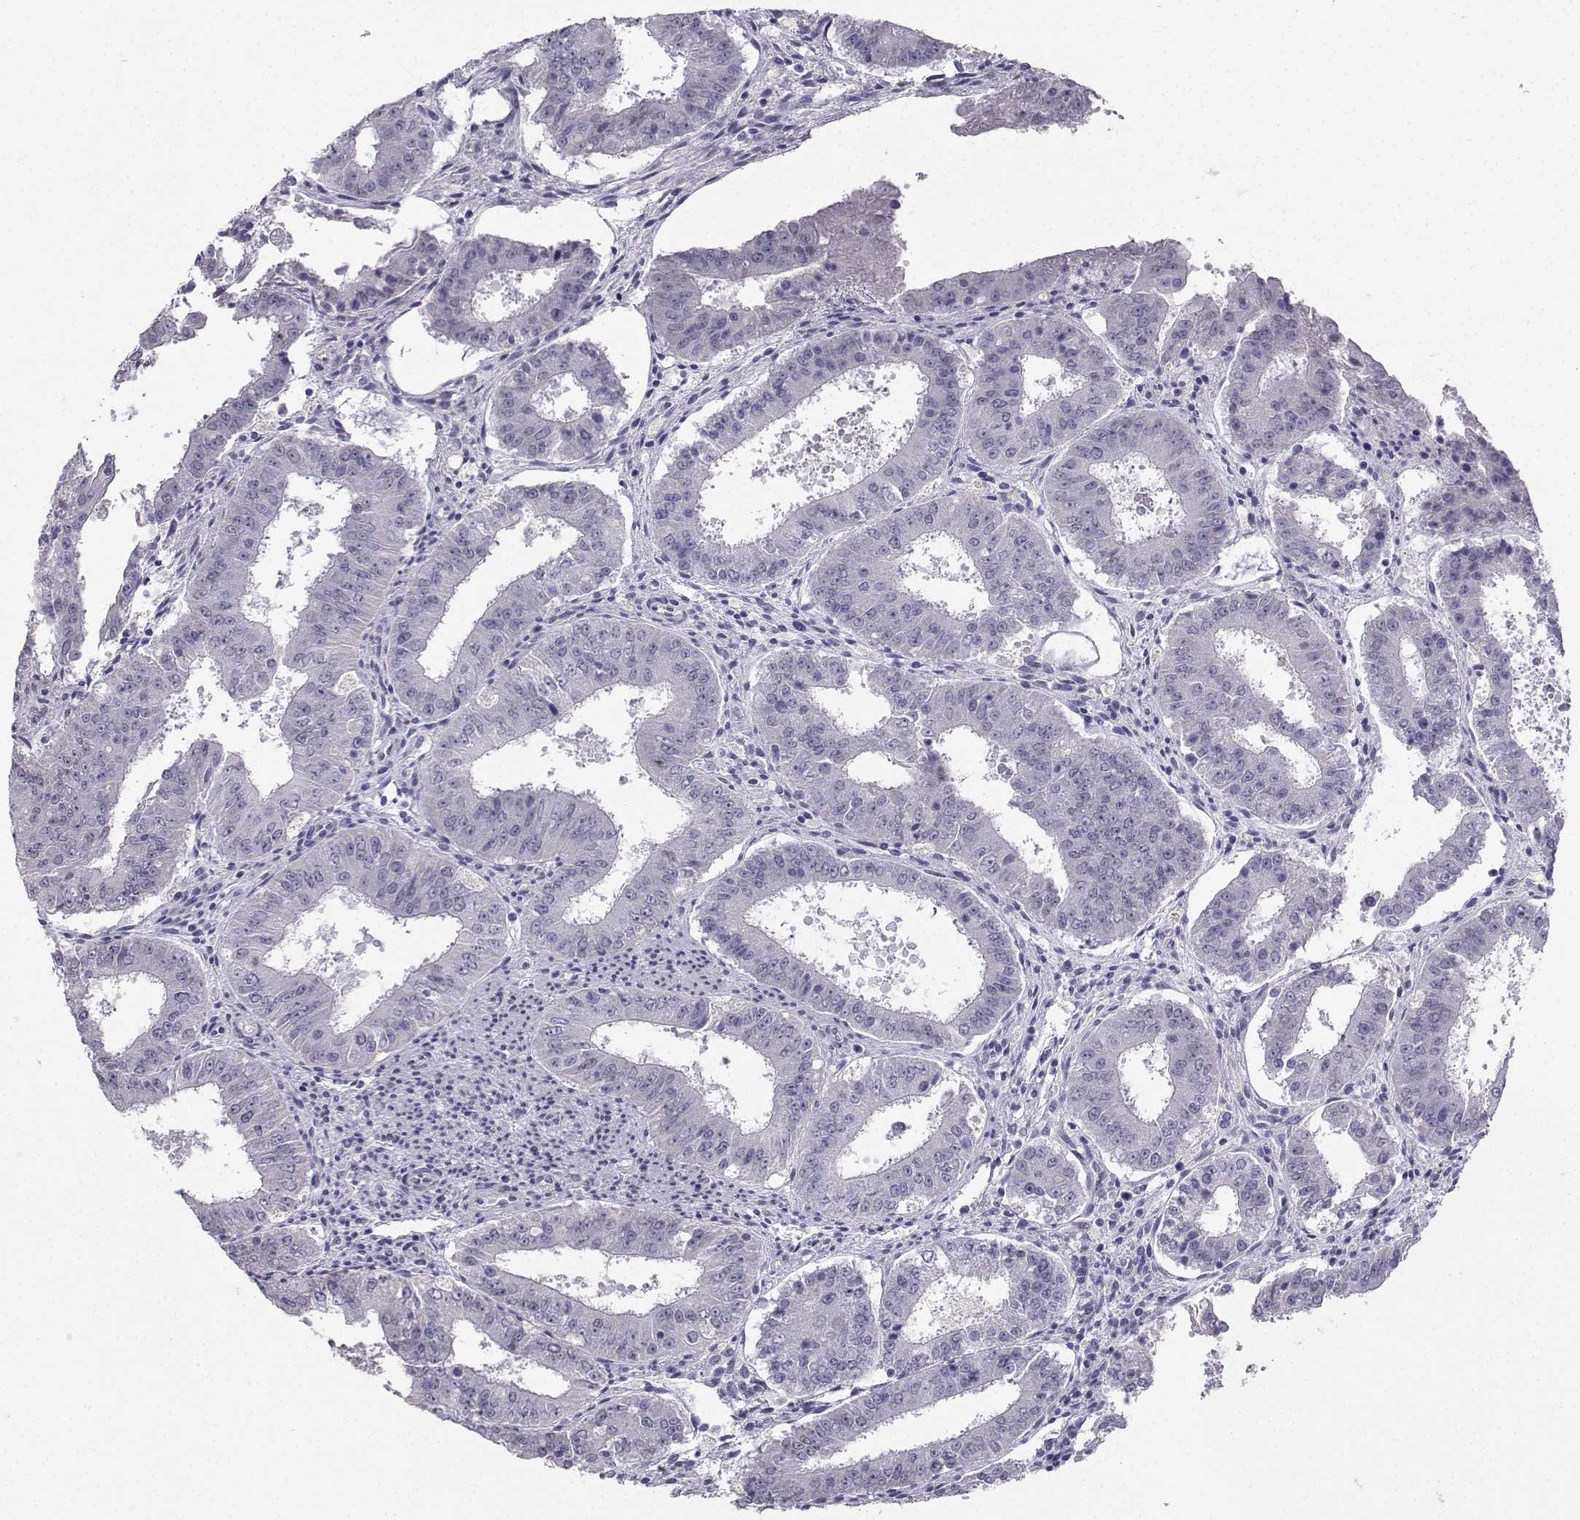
{"staining": {"intensity": "negative", "quantity": "none", "location": "none"}, "tissue": "ovarian cancer", "cell_type": "Tumor cells", "image_type": "cancer", "snomed": [{"axis": "morphology", "description": "Carcinoma, endometroid"}, {"axis": "topography", "description": "Ovary"}], "caption": "Micrograph shows no protein positivity in tumor cells of endometroid carcinoma (ovarian) tissue.", "gene": "CARTPT", "patient": {"sex": "female", "age": 42}}